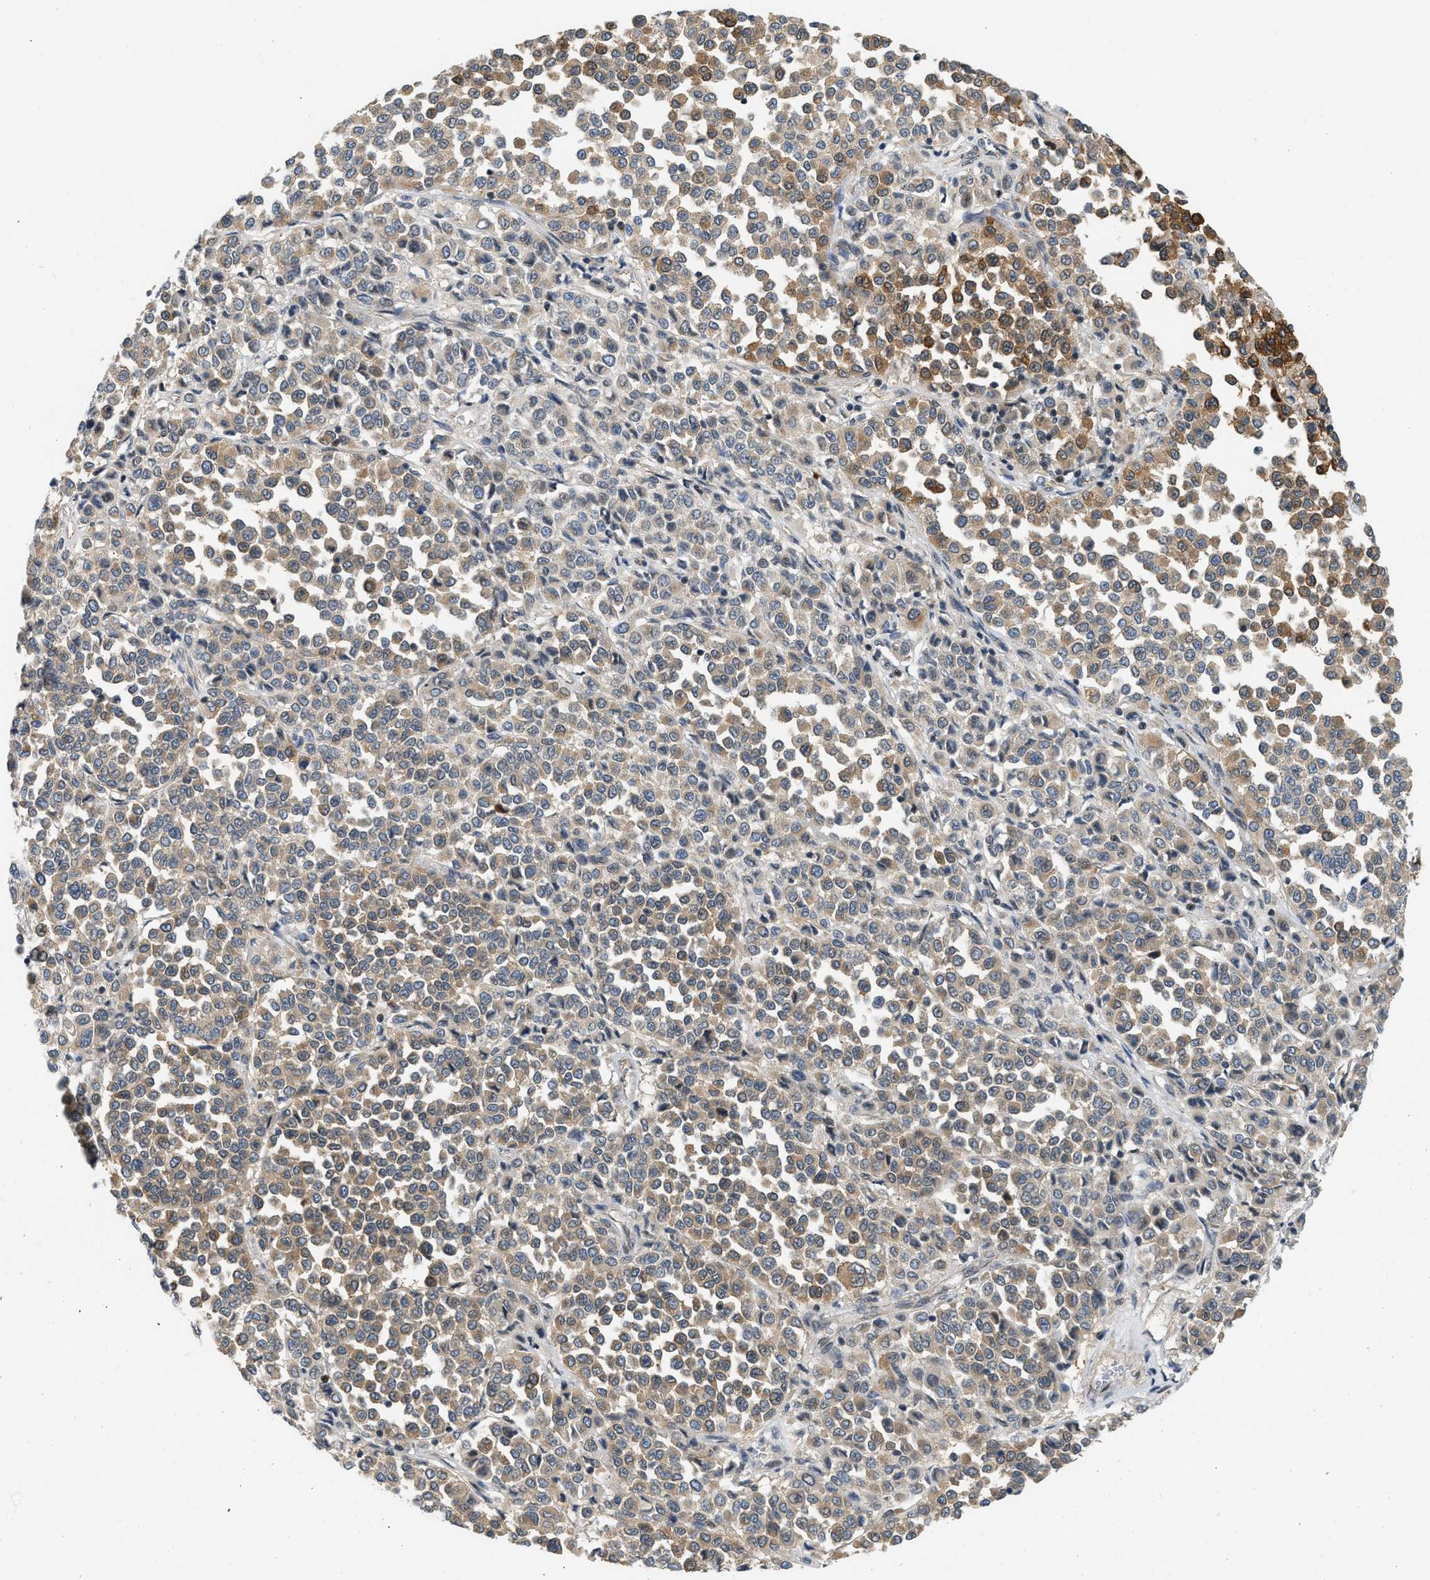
{"staining": {"intensity": "moderate", "quantity": "25%-75%", "location": "cytoplasmic/membranous"}, "tissue": "melanoma", "cell_type": "Tumor cells", "image_type": "cancer", "snomed": [{"axis": "morphology", "description": "Malignant melanoma, Metastatic site"}, {"axis": "topography", "description": "Pancreas"}], "caption": "The image reveals staining of melanoma, revealing moderate cytoplasmic/membranous protein staining (brown color) within tumor cells.", "gene": "OLIG3", "patient": {"sex": "female", "age": 30}}